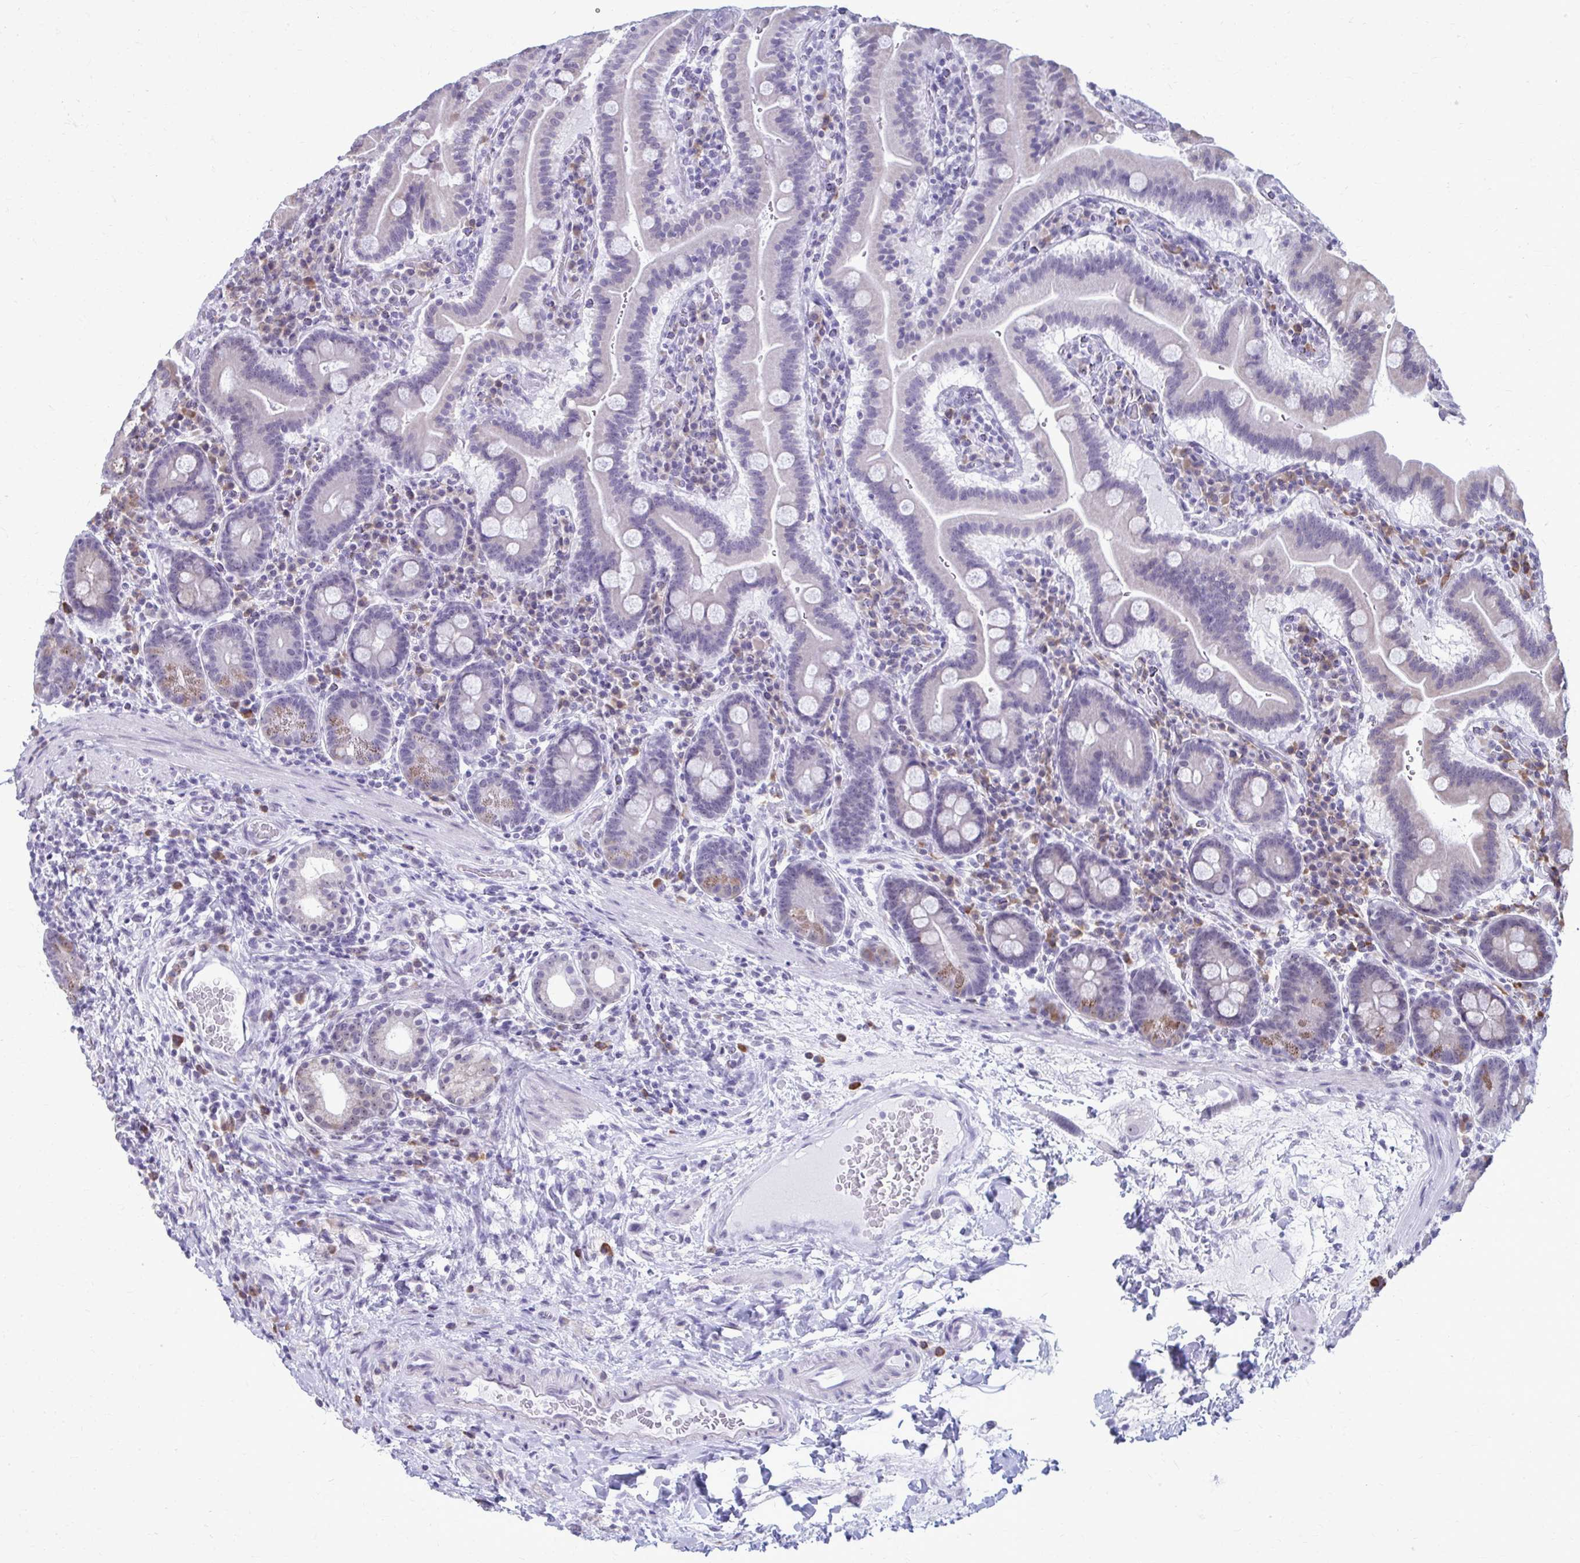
{"staining": {"intensity": "moderate", "quantity": "<25%", "location": "cytoplasmic/membranous"}, "tissue": "small intestine", "cell_type": "Glandular cells", "image_type": "normal", "snomed": [{"axis": "morphology", "description": "Normal tissue, NOS"}, {"axis": "topography", "description": "Small intestine"}], "caption": "DAB (3,3'-diaminobenzidine) immunohistochemical staining of unremarkable human small intestine demonstrates moderate cytoplasmic/membranous protein positivity in approximately <25% of glandular cells. Nuclei are stained in blue.", "gene": "PROSER1", "patient": {"sex": "male", "age": 26}}